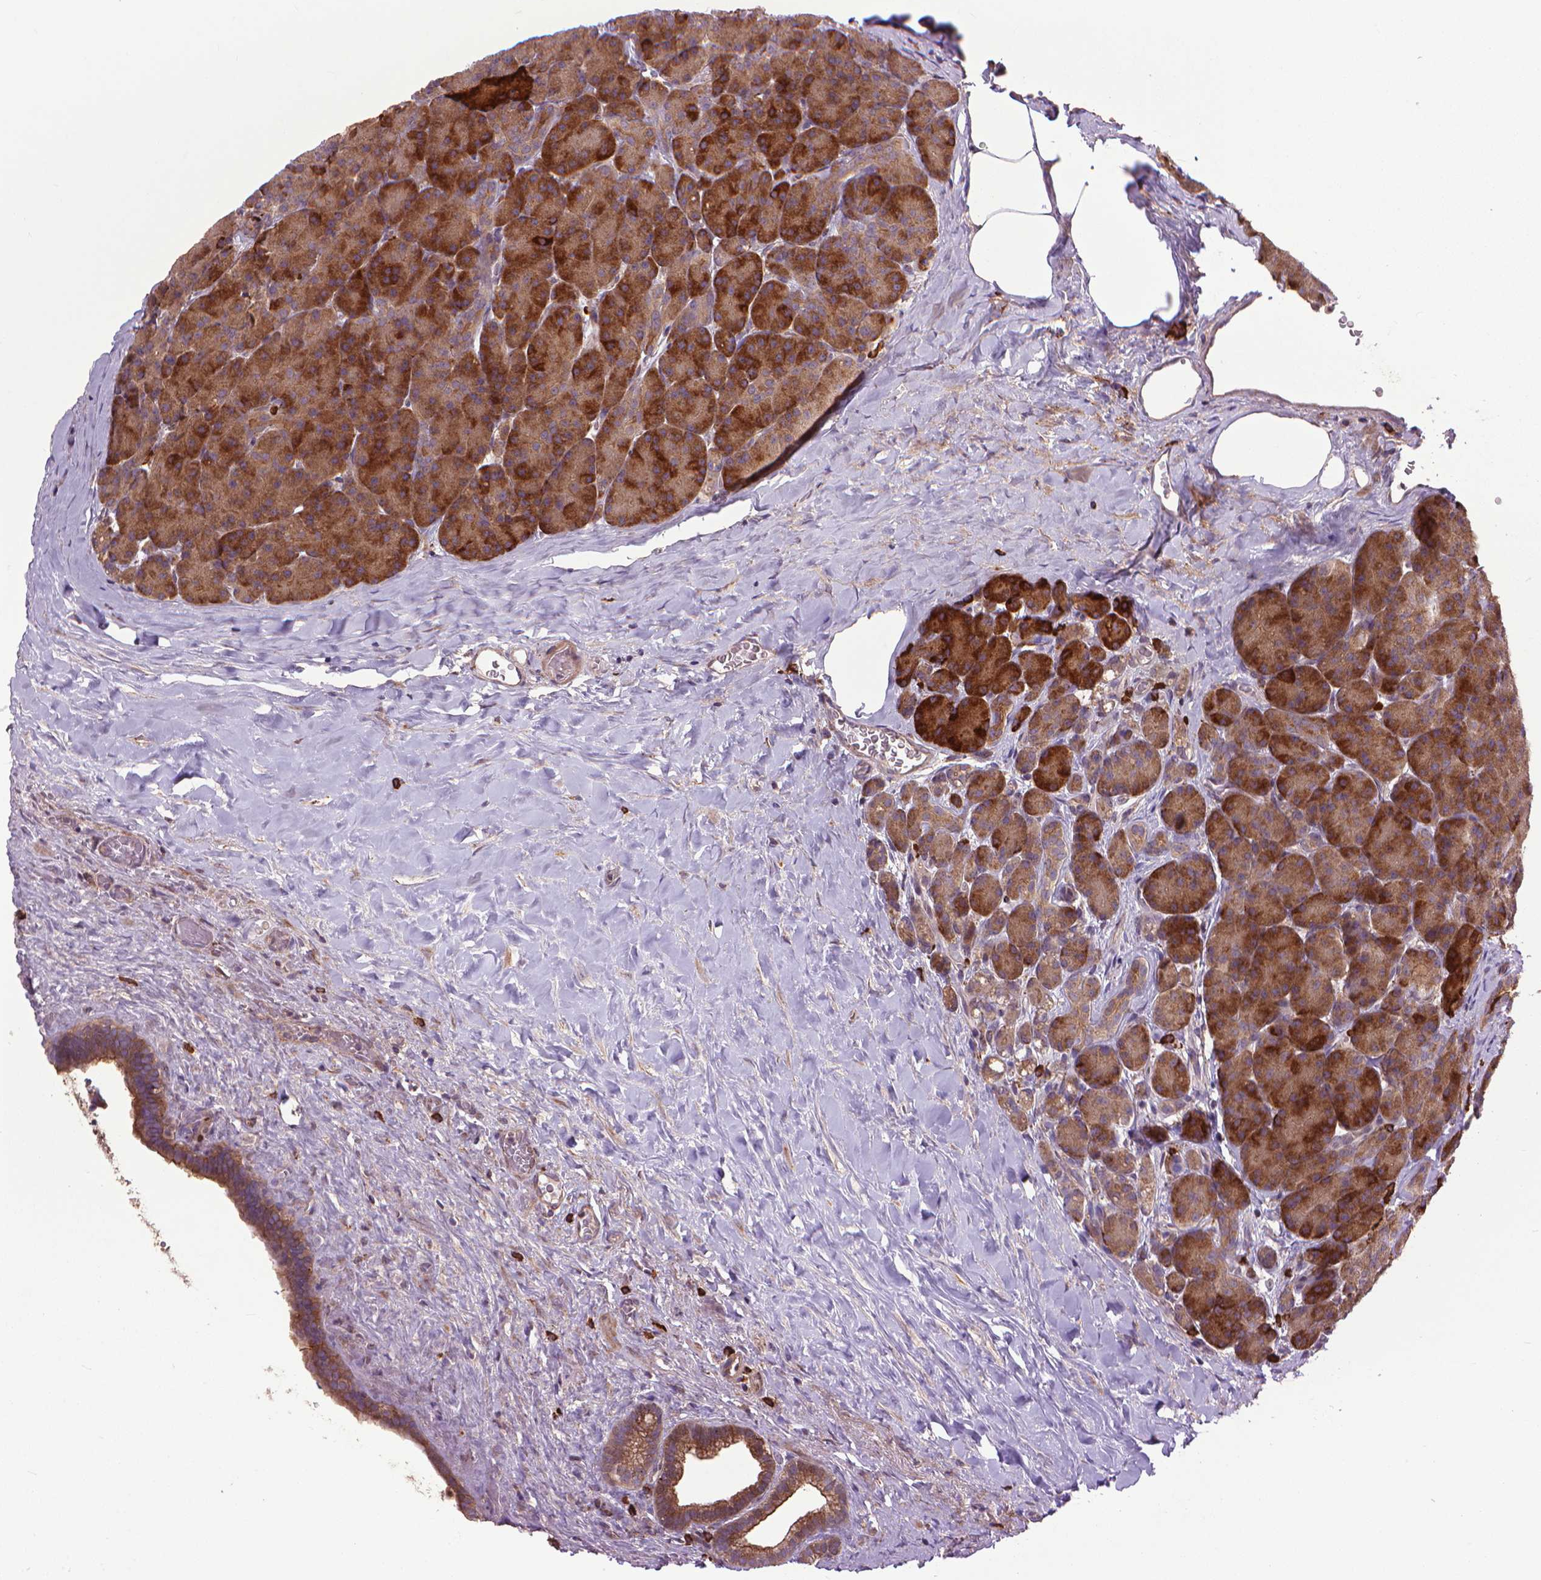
{"staining": {"intensity": "strong", "quantity": ">75%", "location": "cytoplasmic/membranous"}, "tissue": "pancreas", "cell_type": "Exocrine glandular cells", "image_type": "normal", "snomed": [{"axis": "morphology", "description": "Normal tissue, NOS"}, {"axis": "topography", "description": "Pancreas"}], "caption": "This photomicrograph exhibits immunohistochemistry (IHC) staining of normal human pancreas, with high strong cytoplasmic/membranous positivity in approximately >75% of exocrine glandular cells.", "gene": "MYH14", "patient": {"sex": "male", "age": 57}}